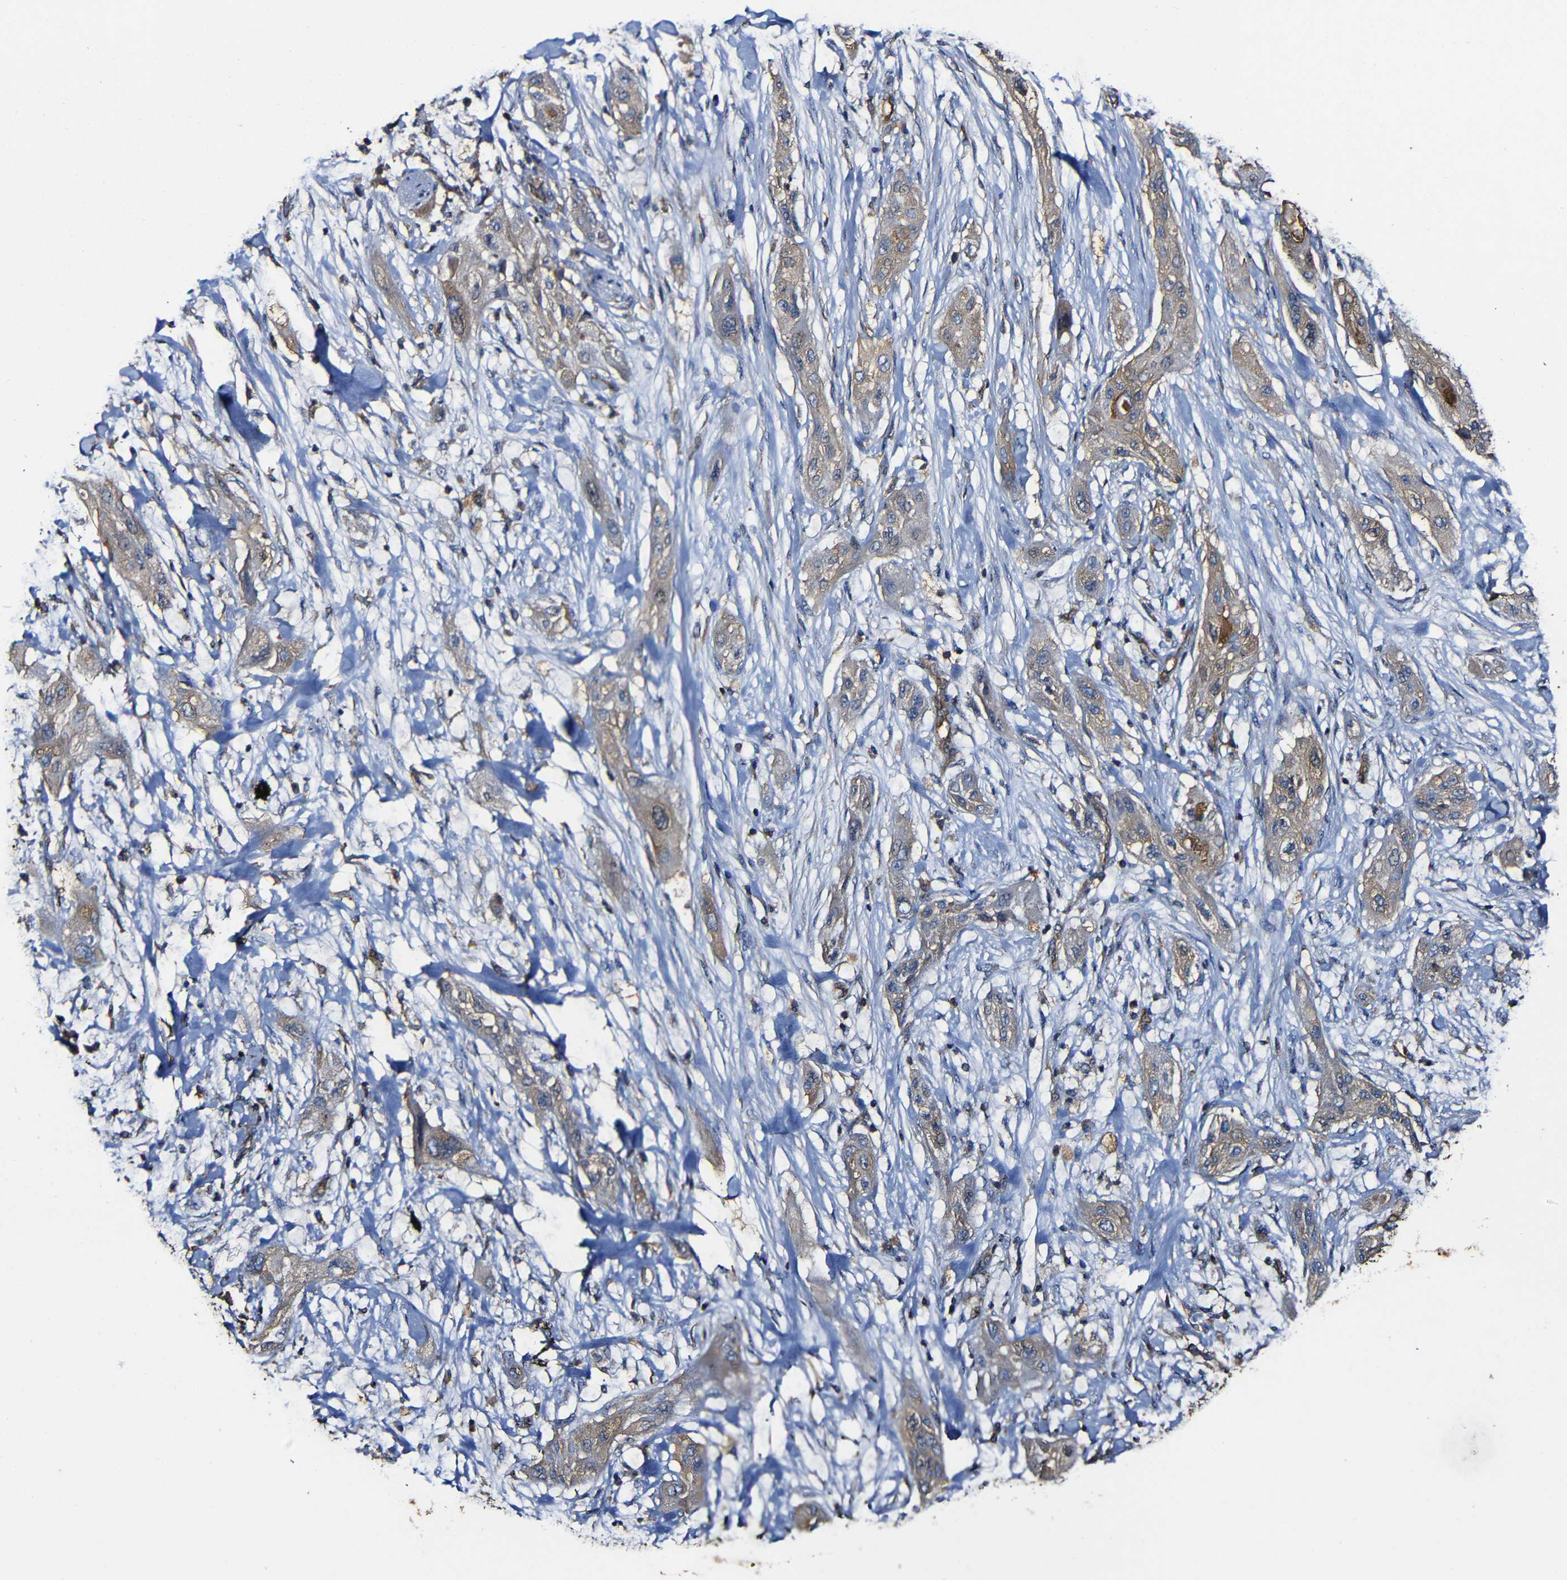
{"staining": {"intensity": "weak", "quantity": ">75%", "location": "cytoplasmic/membranous"}, "tissue": "lung cancer", "cell_type": "Tumor cells", "image_type": "cancer", "snomed": [{"axis": "morphology", "description": "Squamous cell carcinoma, NOS"}, {"axis": "topography", "description": "Lung"}], "caption": "Immunohistochemical staining of lung cancer (squamous cell carcinoma) demonstrates weak cytoplasmic/membranous protein staining in approximately >75% of tumor cells.", "gene": "MSN", "patient": {"sex": "female", "age": 47}}